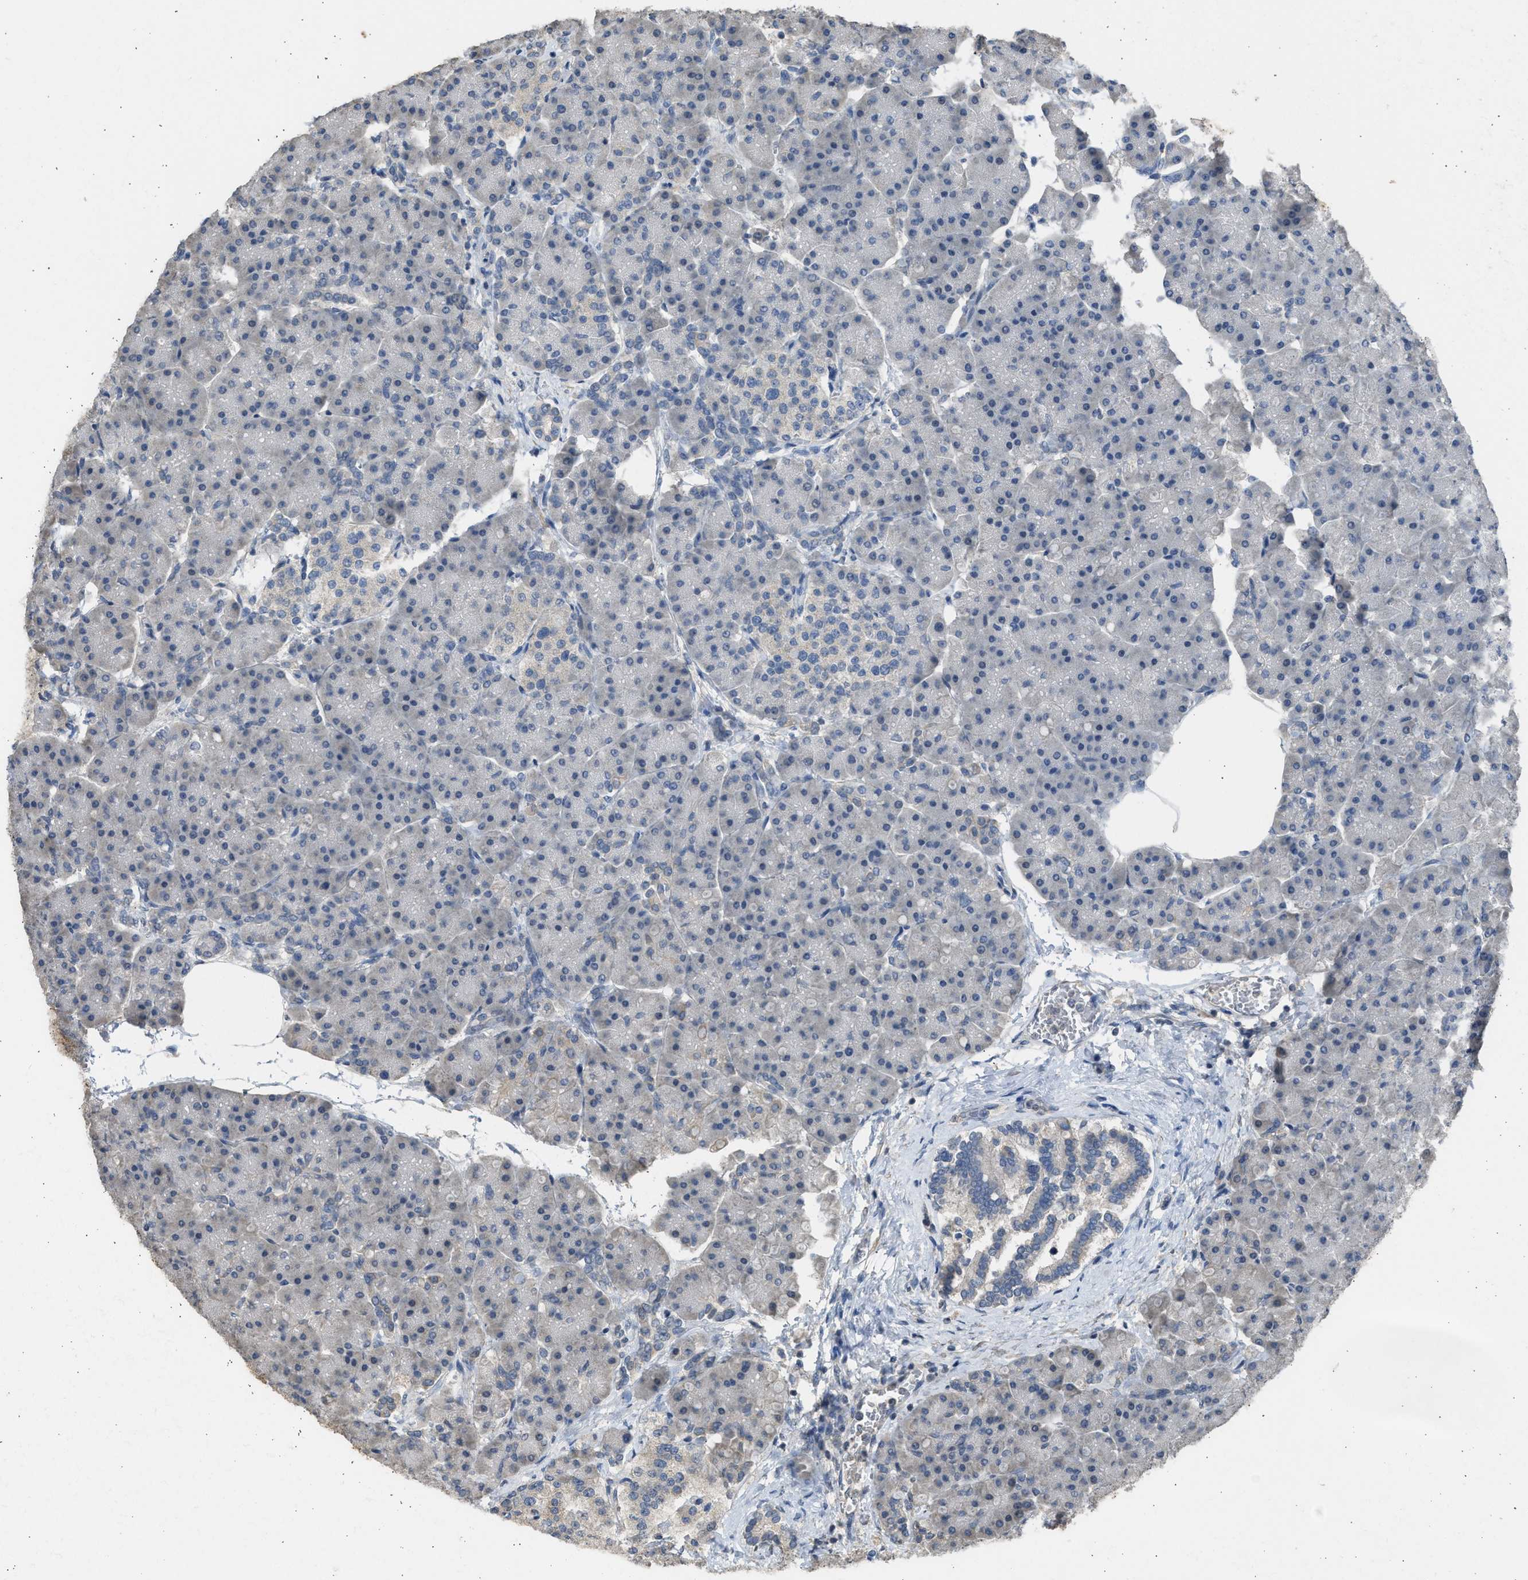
{"staining": {"intensity": "weak", "quantity": "<25%", "location": "cytoplasmic/membranous"}, "tissue": "pancreas", "cell_type": "Exocrine glandular cells", "image_type": "normal", "snomed": [{"axis": "morphology", "description": "Normal tissue, NOS"}, {"axis": "topography", "description": "Pancreas"}], "caption": "Immunohistochemical staining of normal pancreas displays no significant expression in exocrine glandular cells.", "gene": "SULT2A1", "patient": {"sex": "female", "age": 70}}